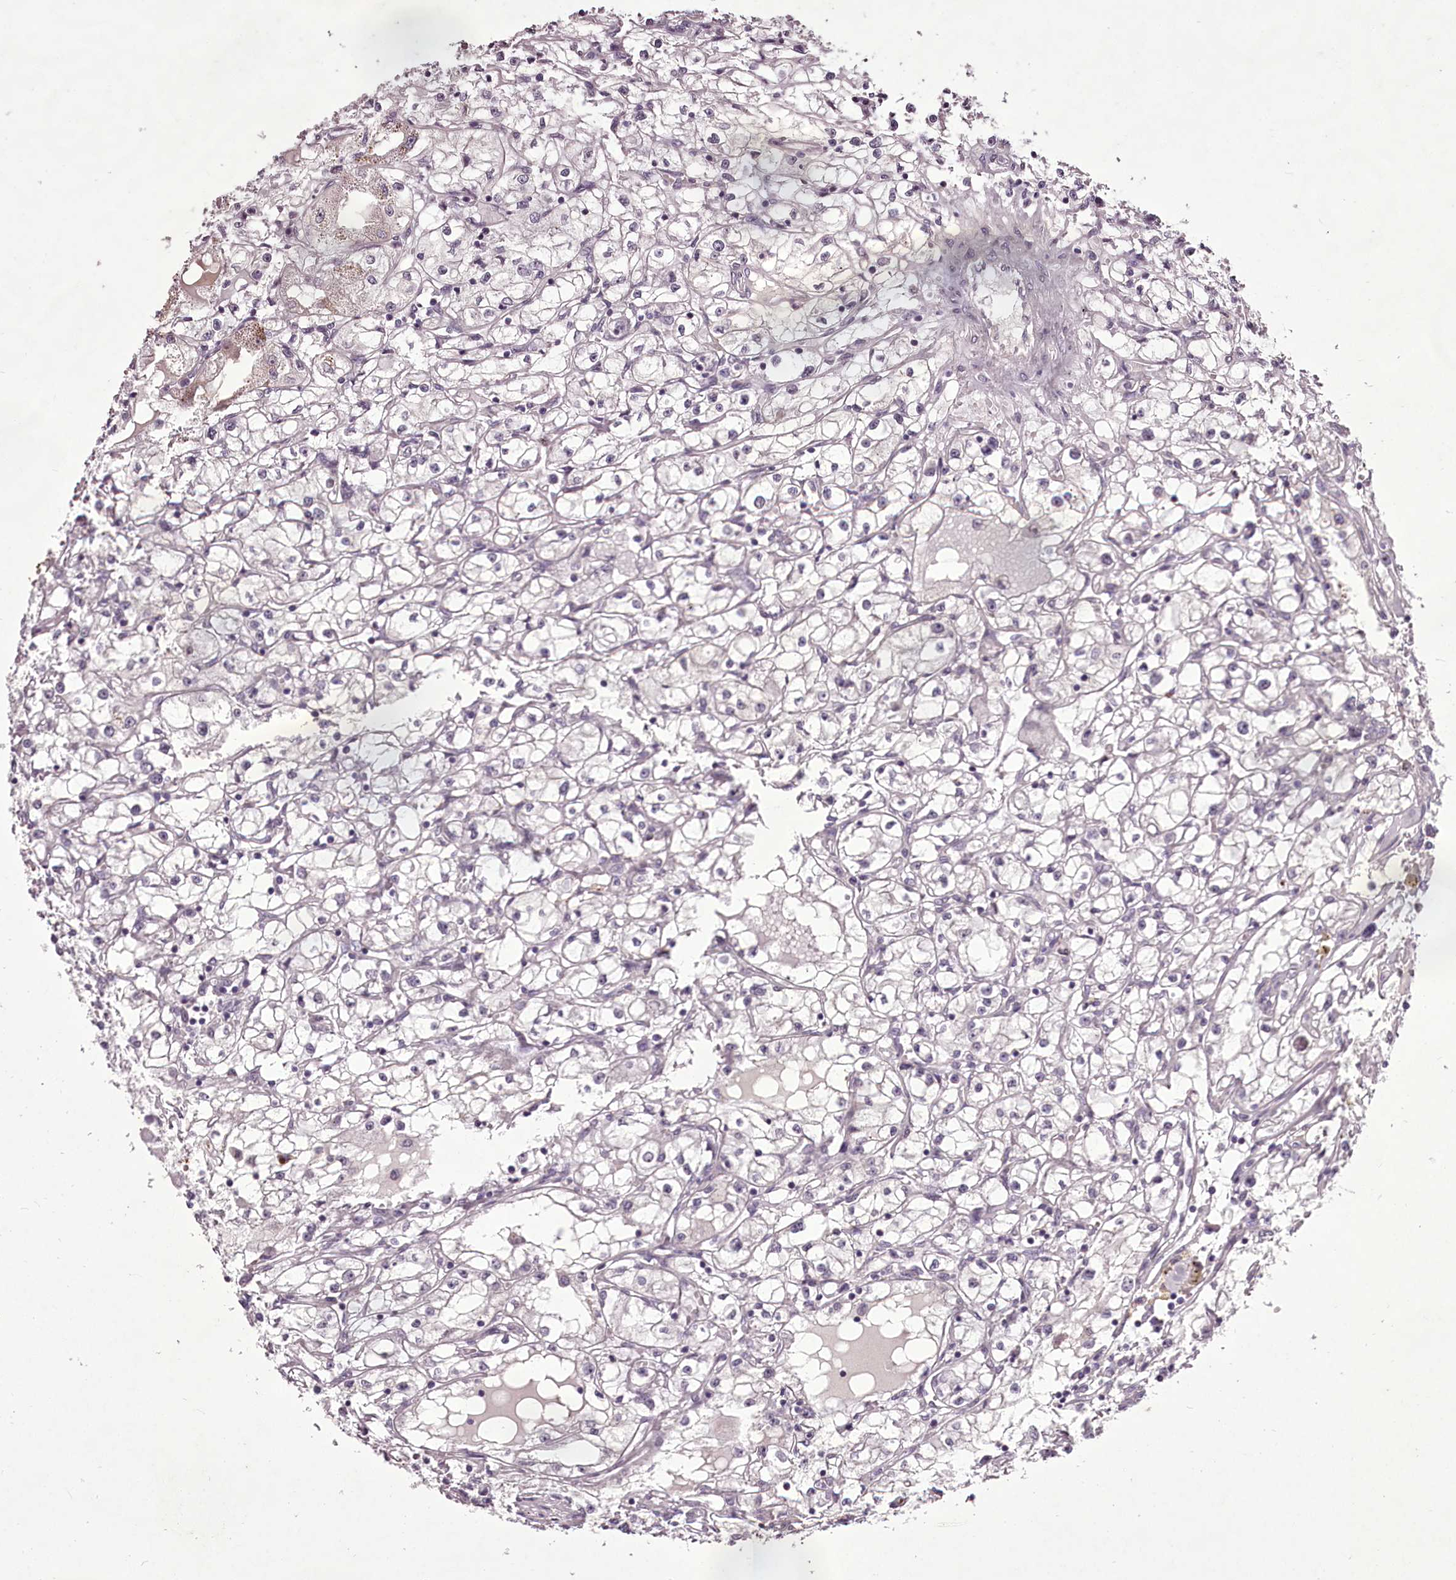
{"staining": {"intensity": "negative", "quantity": "none", "location": "none"}, "tissue": "renal cancer", "cell_type": "Tumor cells", "image_type": "cancer", "snomed": [{"axis": "morphology", "description": "Adenocarcinoma, NOS"}, {"axis": "topography", "description": "Kidney"}], "caption": "Tumor cells show no significant protein positivity in renal adenocarcinoma. (Stains: DAB immunohistochemistry with hematoxylin counter stain, Microscopy: brightfield microscopy at high magnification).", "gene": "C1orf56", "patient": {"sex": "male", "age": 56}}